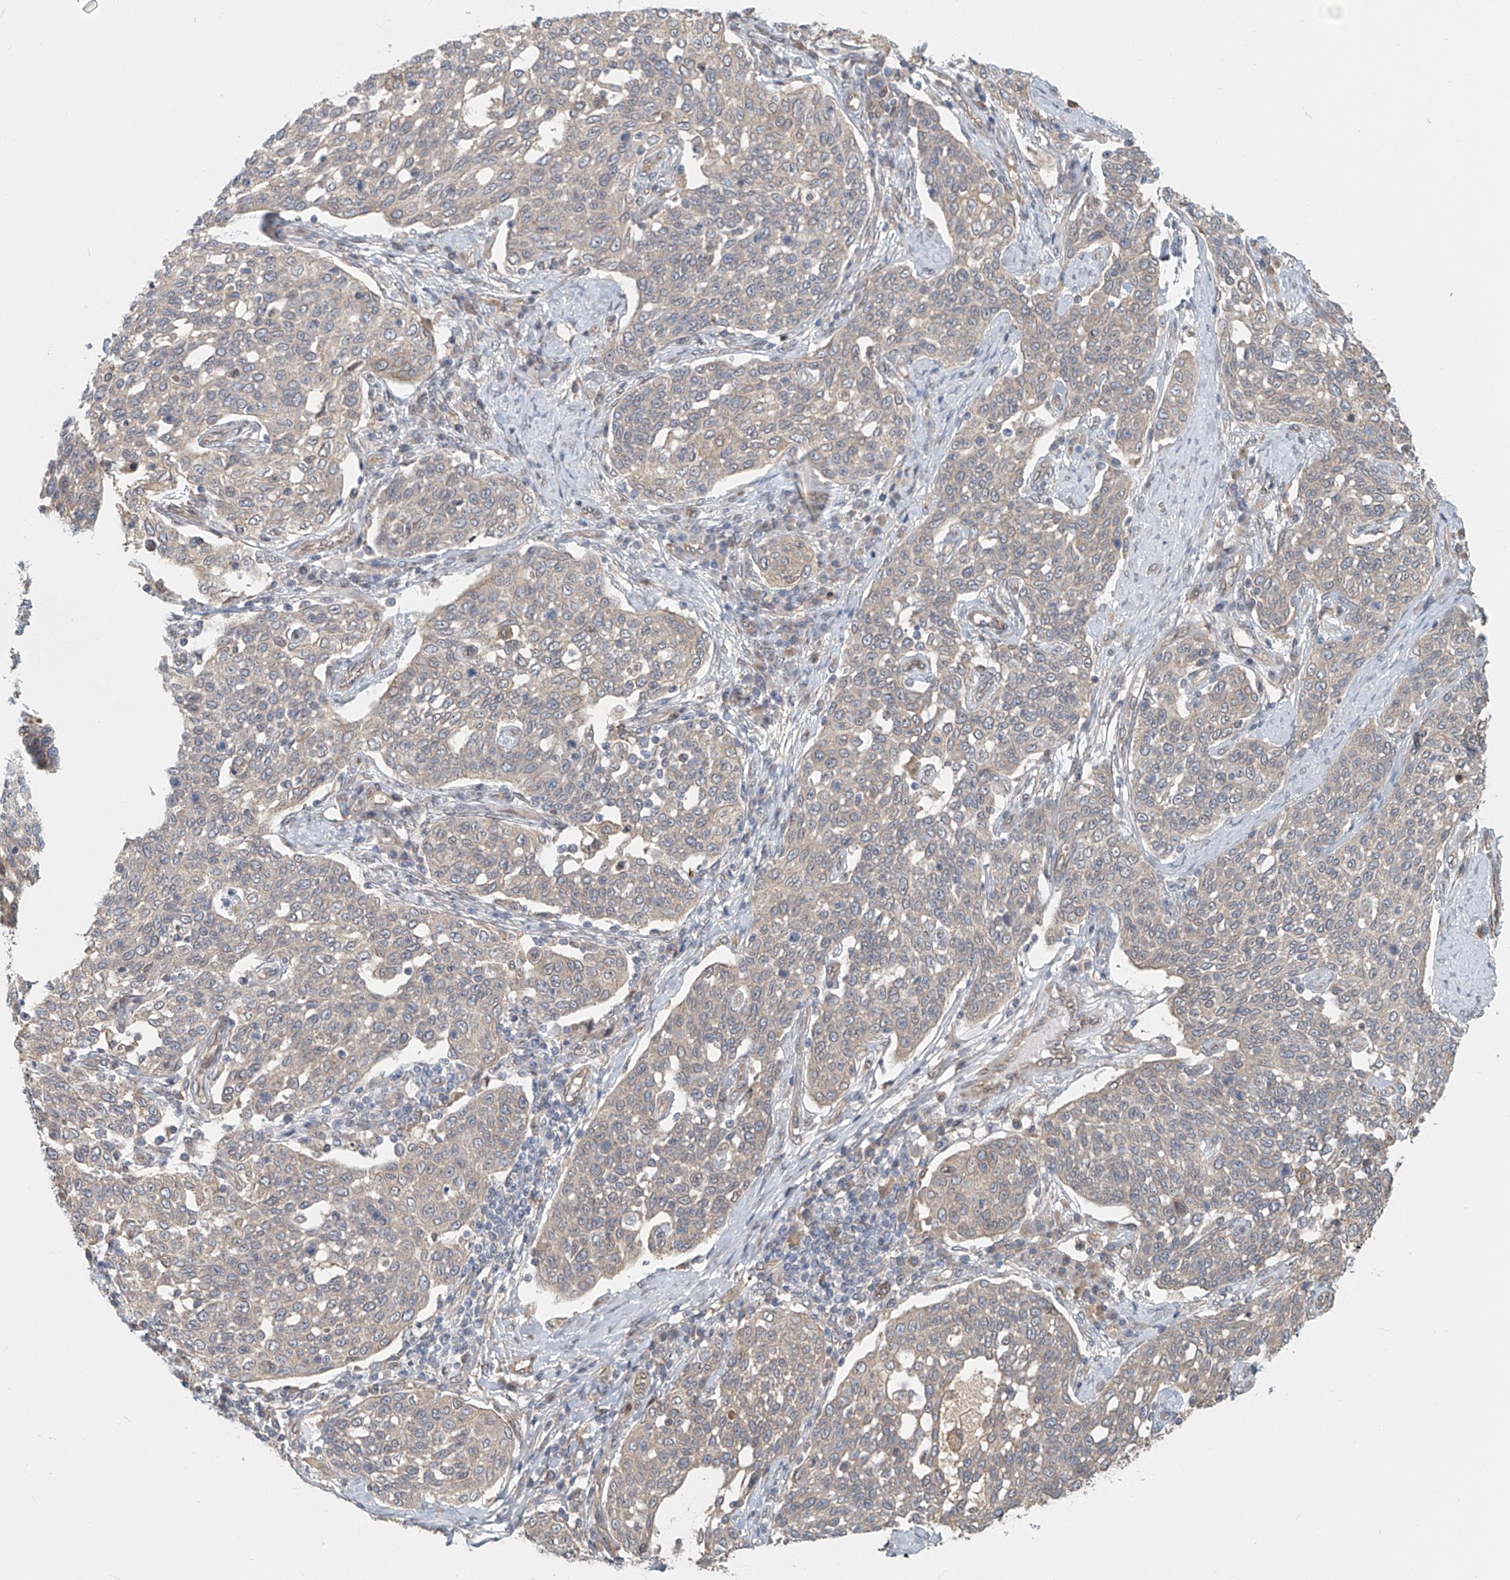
{"staining": {"intensity": "negative", "quantity": "none", "location": "none"}, "tissue": "cervical cancer", "cell_type": "Tumor cells", "image_type": "cancer", "snomed": [{"axis": "morphology", "description": "Squamous cell carcinoma, NOS"}, {"axis": "topography", "description": "Cervix"}], "caption": "A histopathology image of squamous cell carcinoma (cervical) stained for a protein exhibits no brown staining in tumor cells.", "gene": "SASH1", "patient": {"sex": "female", "age": 34}}